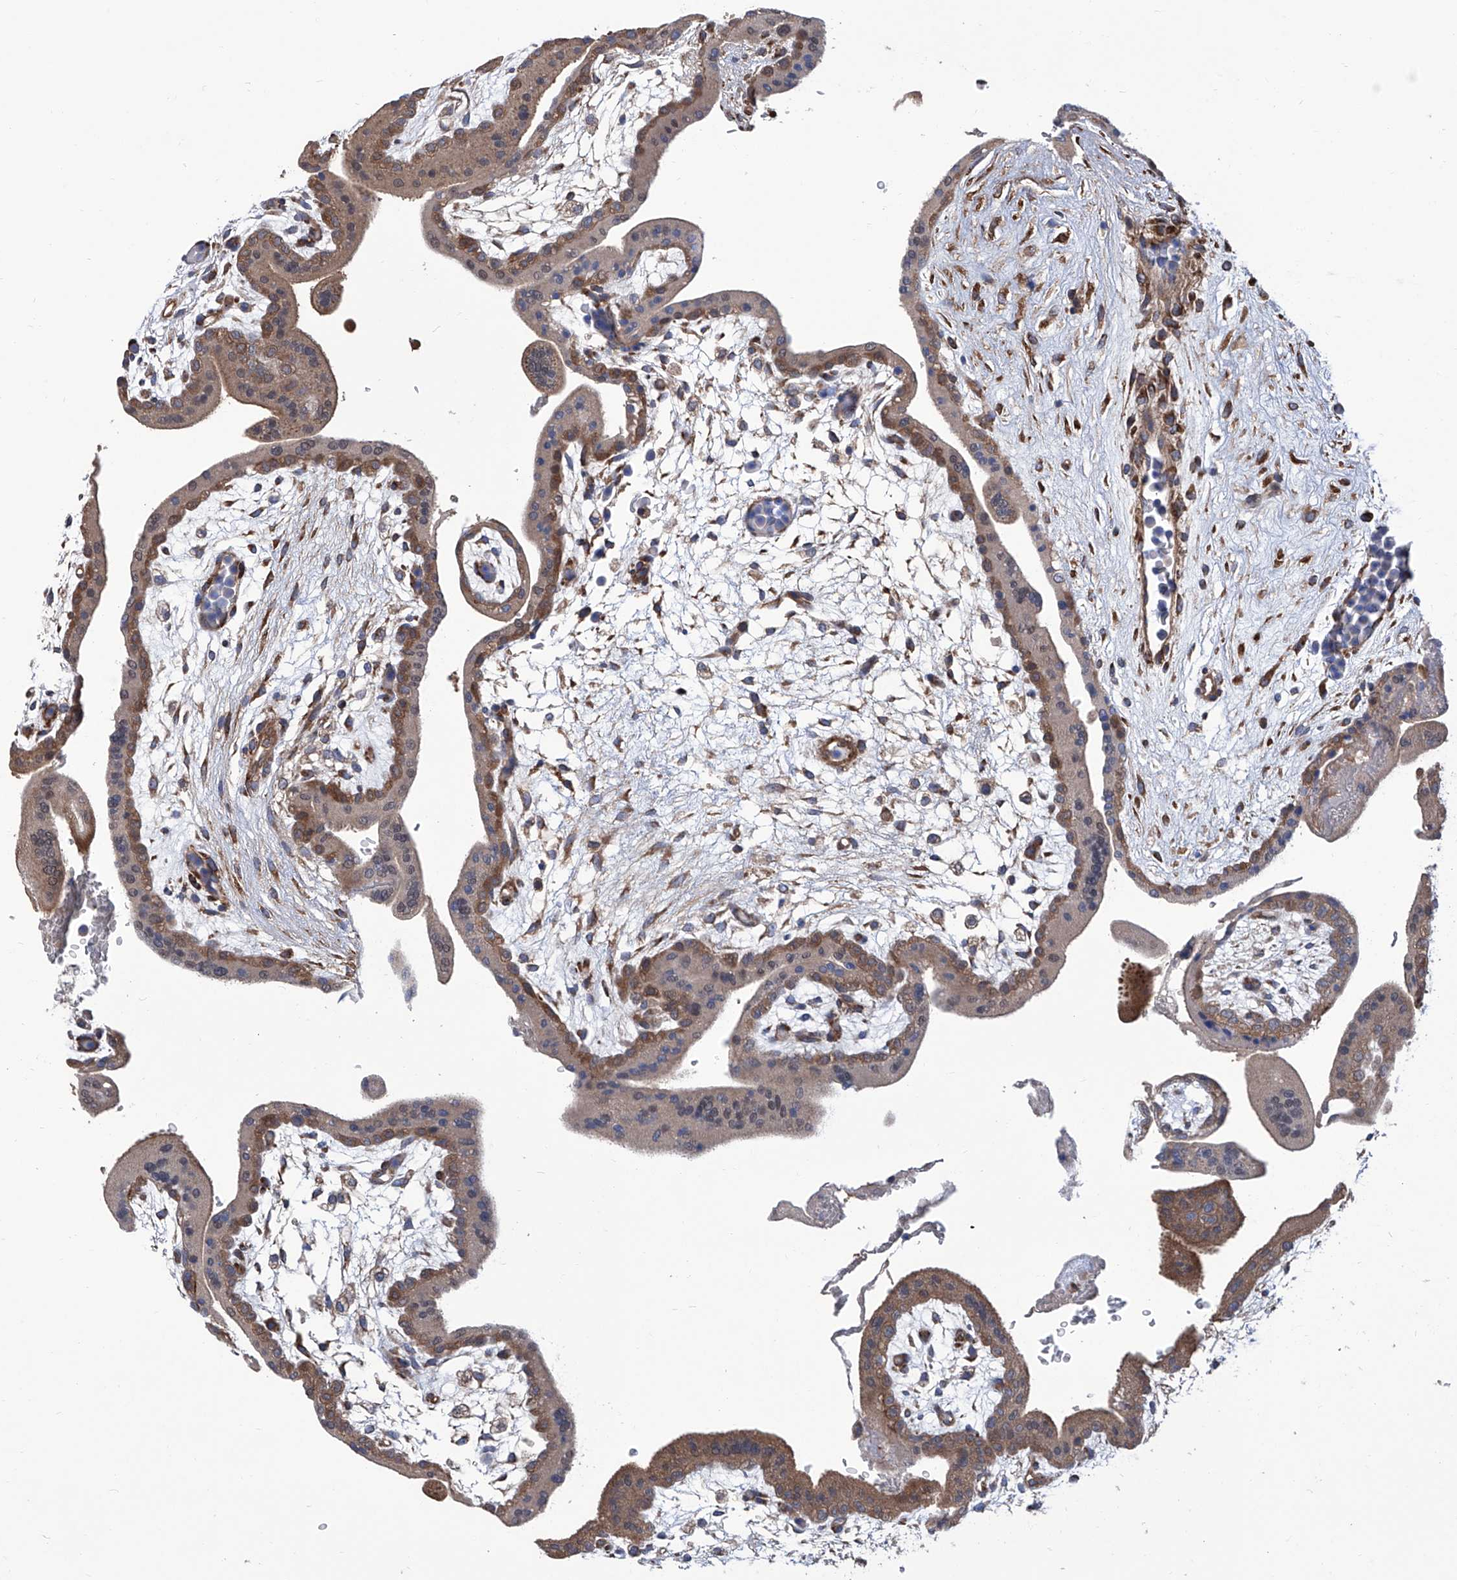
{"staining": {"intensity": "moderate", "quantity": ">75%", "location": "cytoplasmic/membranous"}, "tissue": "placenta", "cell_type": "Trophoblastic cells", "image_type": "normal", "snomed": [{"axis": "morphology", "description": "Normal tissue, NOS"}, {"axis": "topography", "description": "Placenta"}], "caption": "IHC photomicrograph of normal placenta: human placenta stained using immunohistochemistry (IHC) displays medium levels of moderate protein expression localized specifically in the cytoplasmic/membranous of trophoblastic cells, appearing as a cytoplasmic/membranous brown color.", "gene": "SMS", "patient": {"sex": "female", "age": 35}}